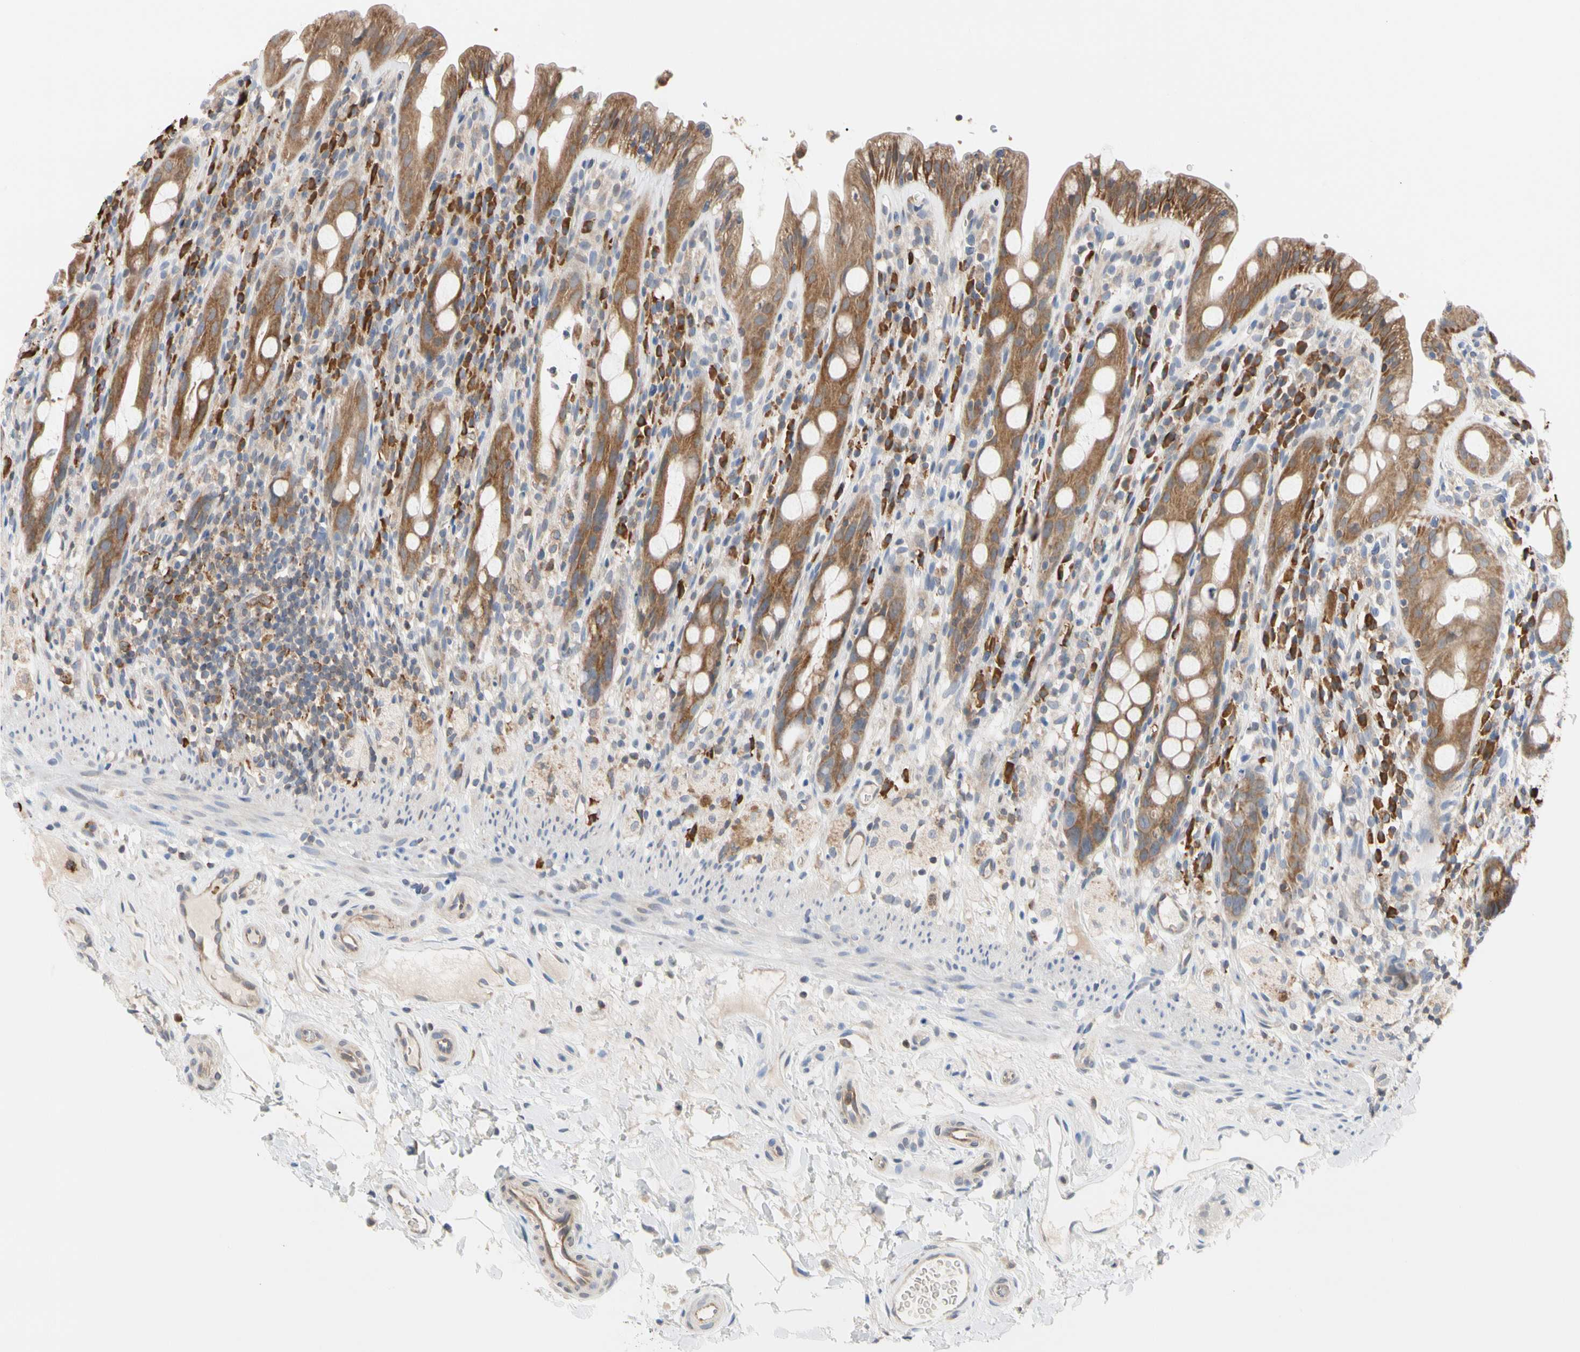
{"staining": {"intensity": "moderate", "quantity": ">75%", "location": "cytoplasmic/membranous"}, "tissue": "rectum", "cell_type": "Glandular cells", "image_type": "normal", "snomed": [{"axis": "morphology", "description": "Normal tissue, NOS"}, {"axis": "topography", "description": "Rectum"}], "caption": "Moderate cytoplasmic/membranous protein staining is seen in about >75% of glandular cells in rectum.", "gene": "MCL1", "patient": {"sex": "male", "age": 44}}